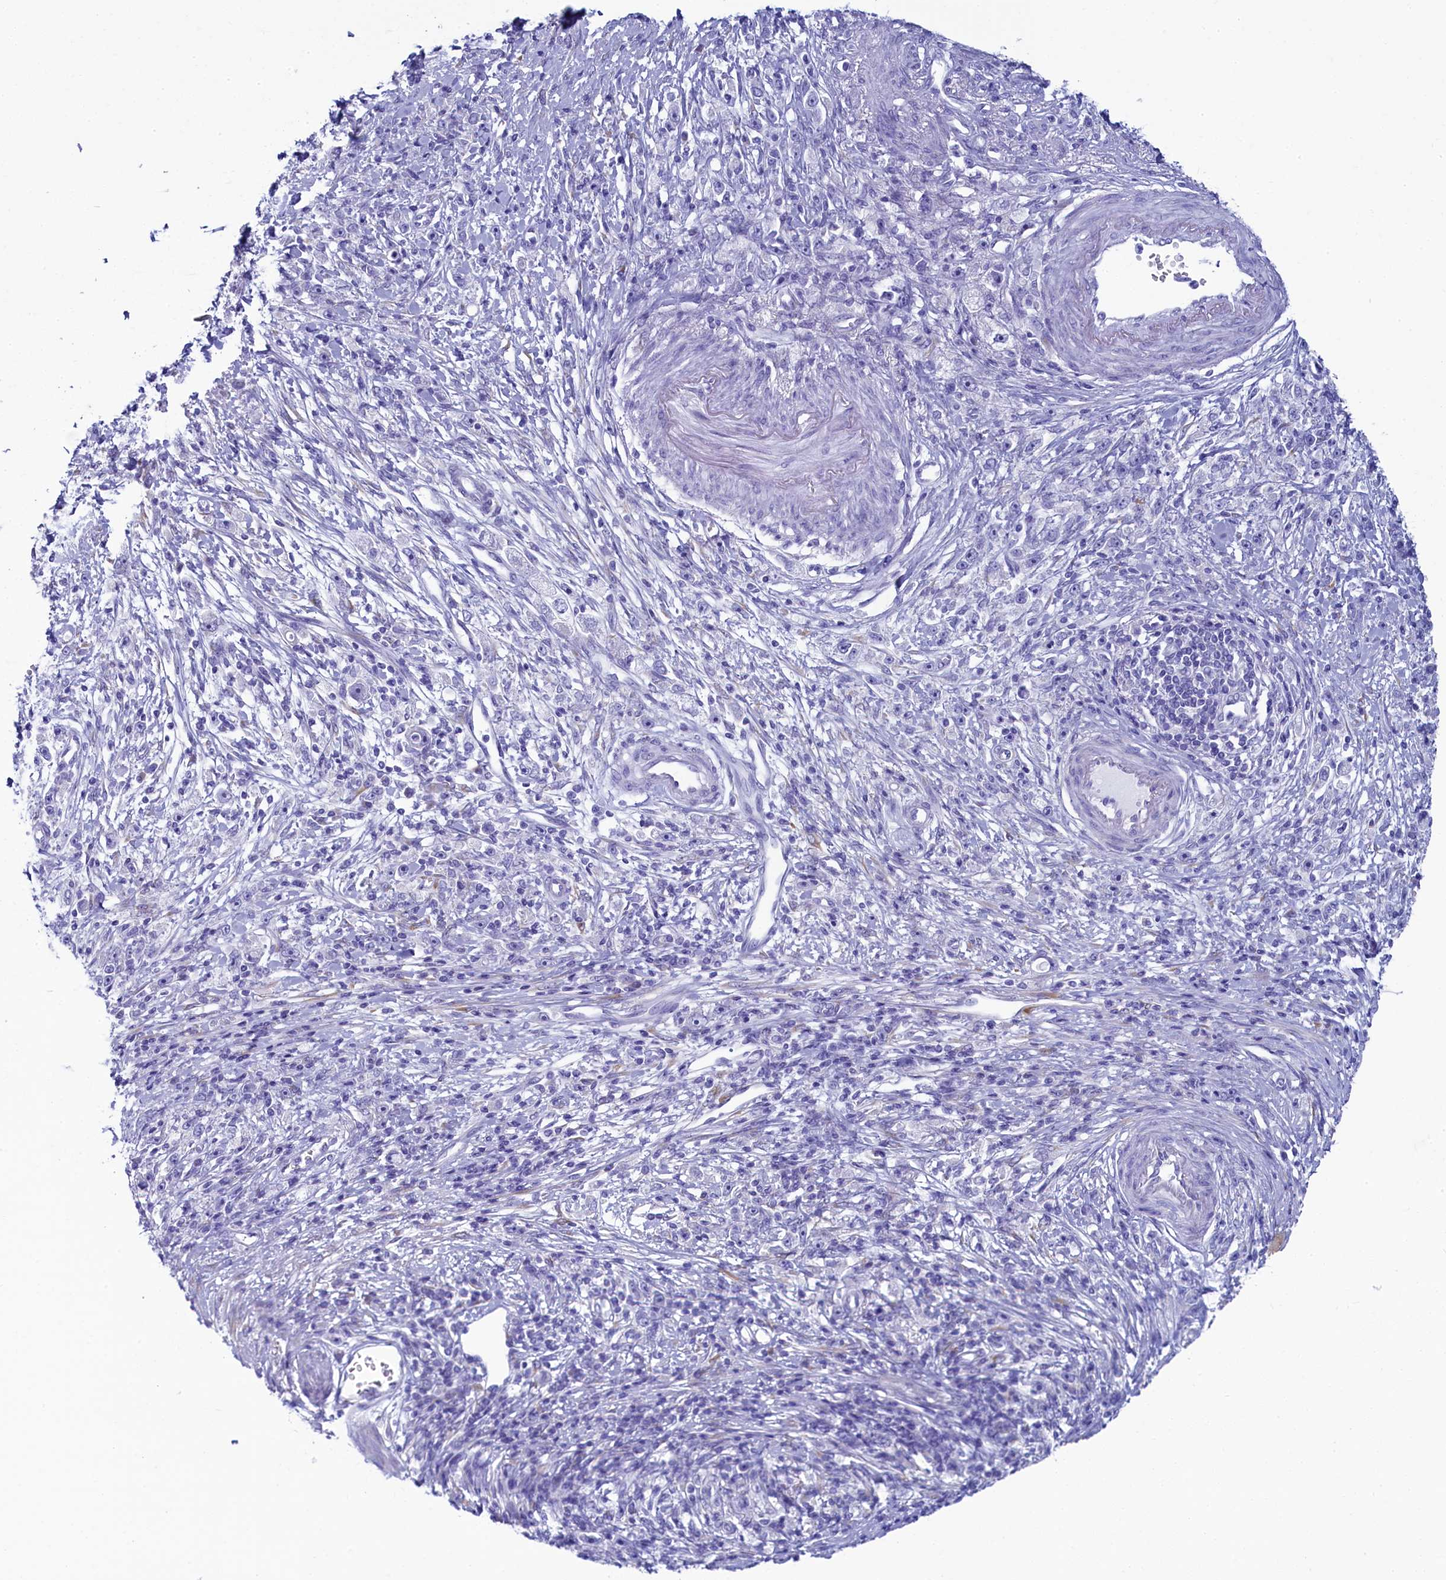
{"staining": {"intensity": "negative", "quantity": "none", "location": "none"}, "tissue": "stomach cancer", "cell_type": "Tumor cells", "image_type": "cancer", "snomed": [{"axis": "morphology", "description": "Adenocarcinoma, NOS"}, {"axis": "topography", "description": "Stomach"}], "caption": "This is an immunohistochemistry photomicrograph of human stomach cancer. There is no expression in tumor cells.", "gene": "SKA3", "patient": {"sex": "female", "age": 59}}